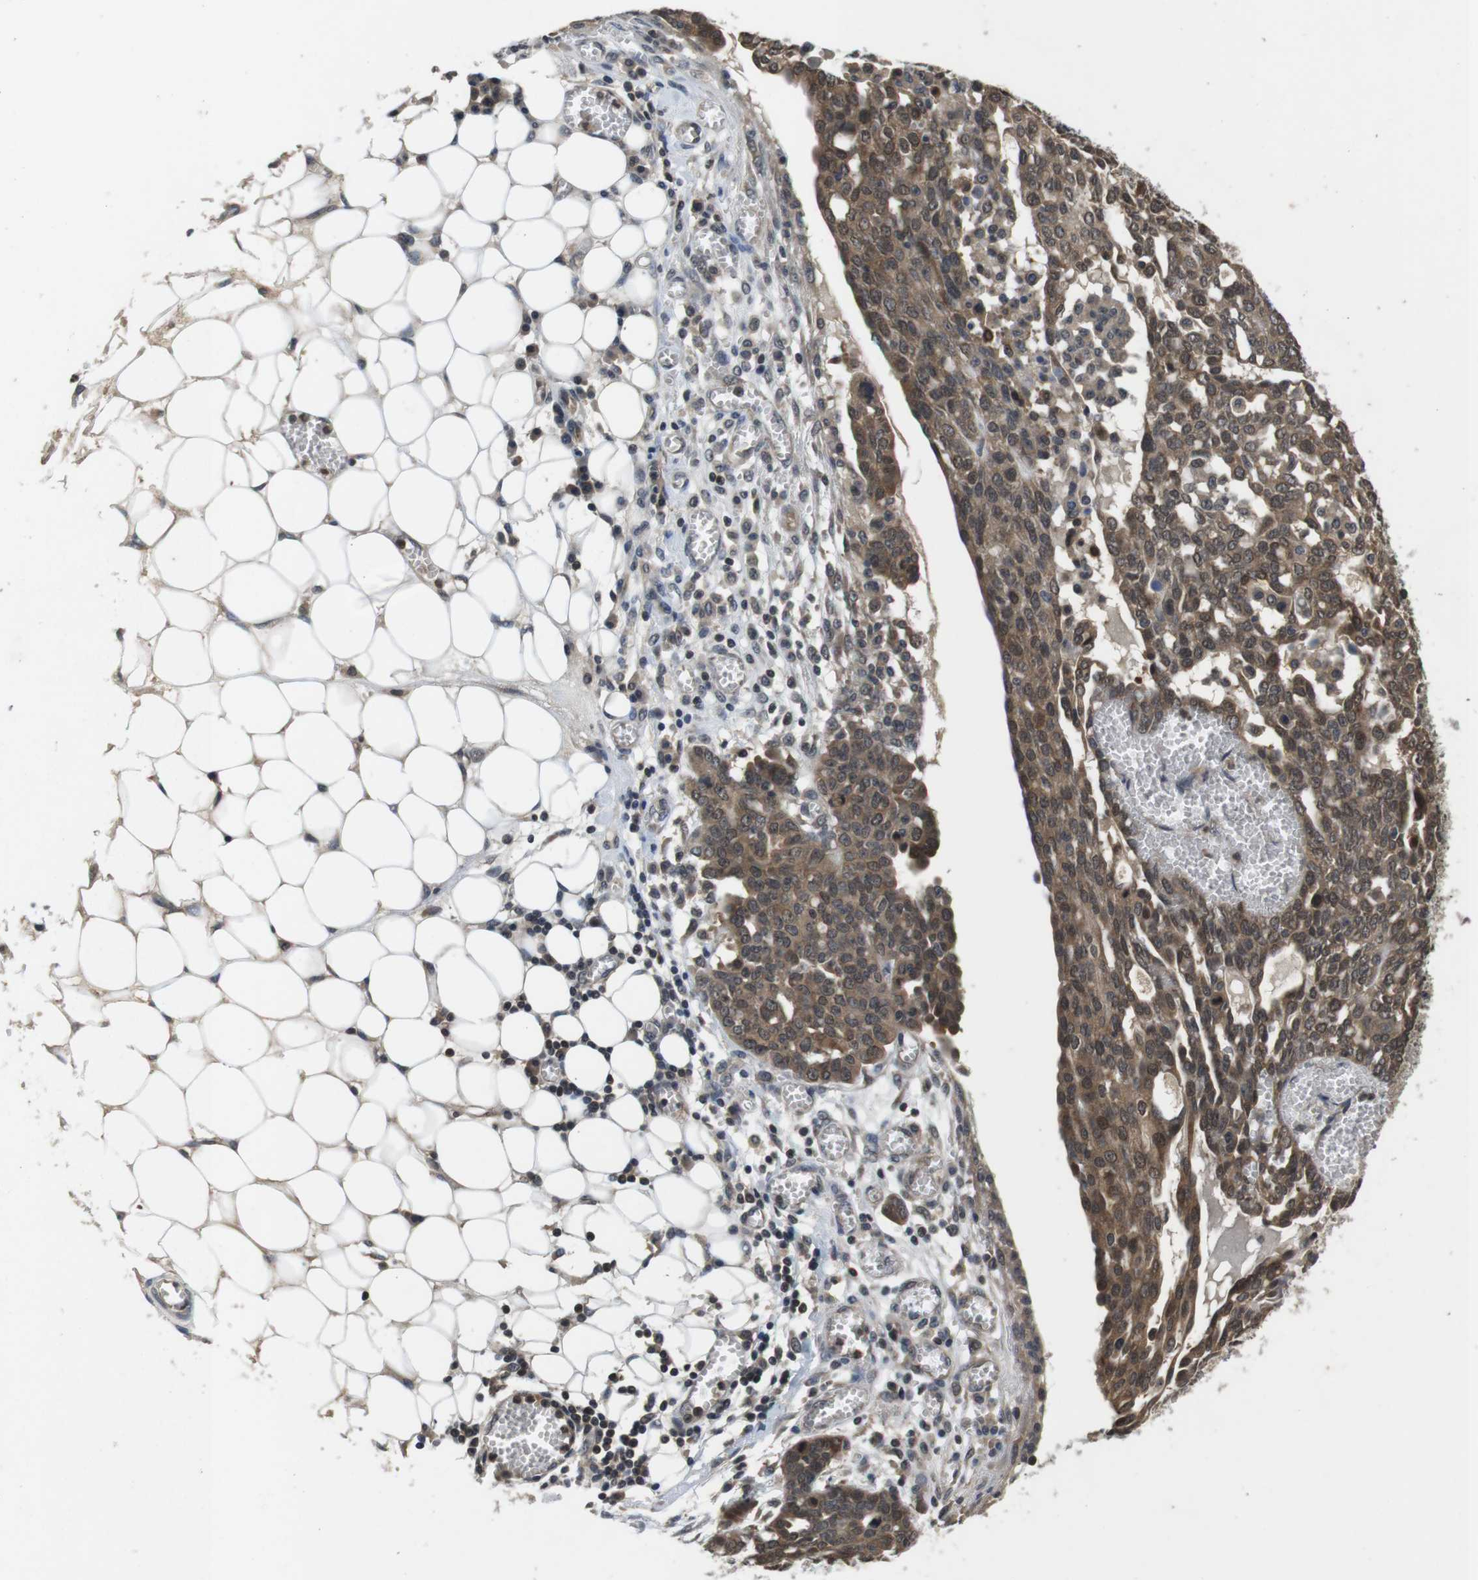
{"staining": {"intensity": "moderate", "quantity": ">75%", "location": "cytoplasmic/membranous,nuclear"}, "tissue": "ovarian cancer", "cell_type": "Tumor cells", "image_type": "cancer", "snomed": [{"axis": "morphology", "description": "Cystadenocarcinoma, serous, NOS"}, {"axis": "topography", "description": "Soft tissue"}, {"axis": "topography", "description": "Ovary"}], "caption": "Protein expression analysis of ovarian serous cystadenocarcinoma demonstrates moderate cytoplasmic/membranous and nuclear staining in about >75% of tumor cells. The staining was performed using DAB (3,3'-diaminobenzidine), with brown indicating positive protein expression. Nuclei are stained blue with hematoxylin.", "gene": "FADD", "patient": {"sex": "female", "age": 57}}